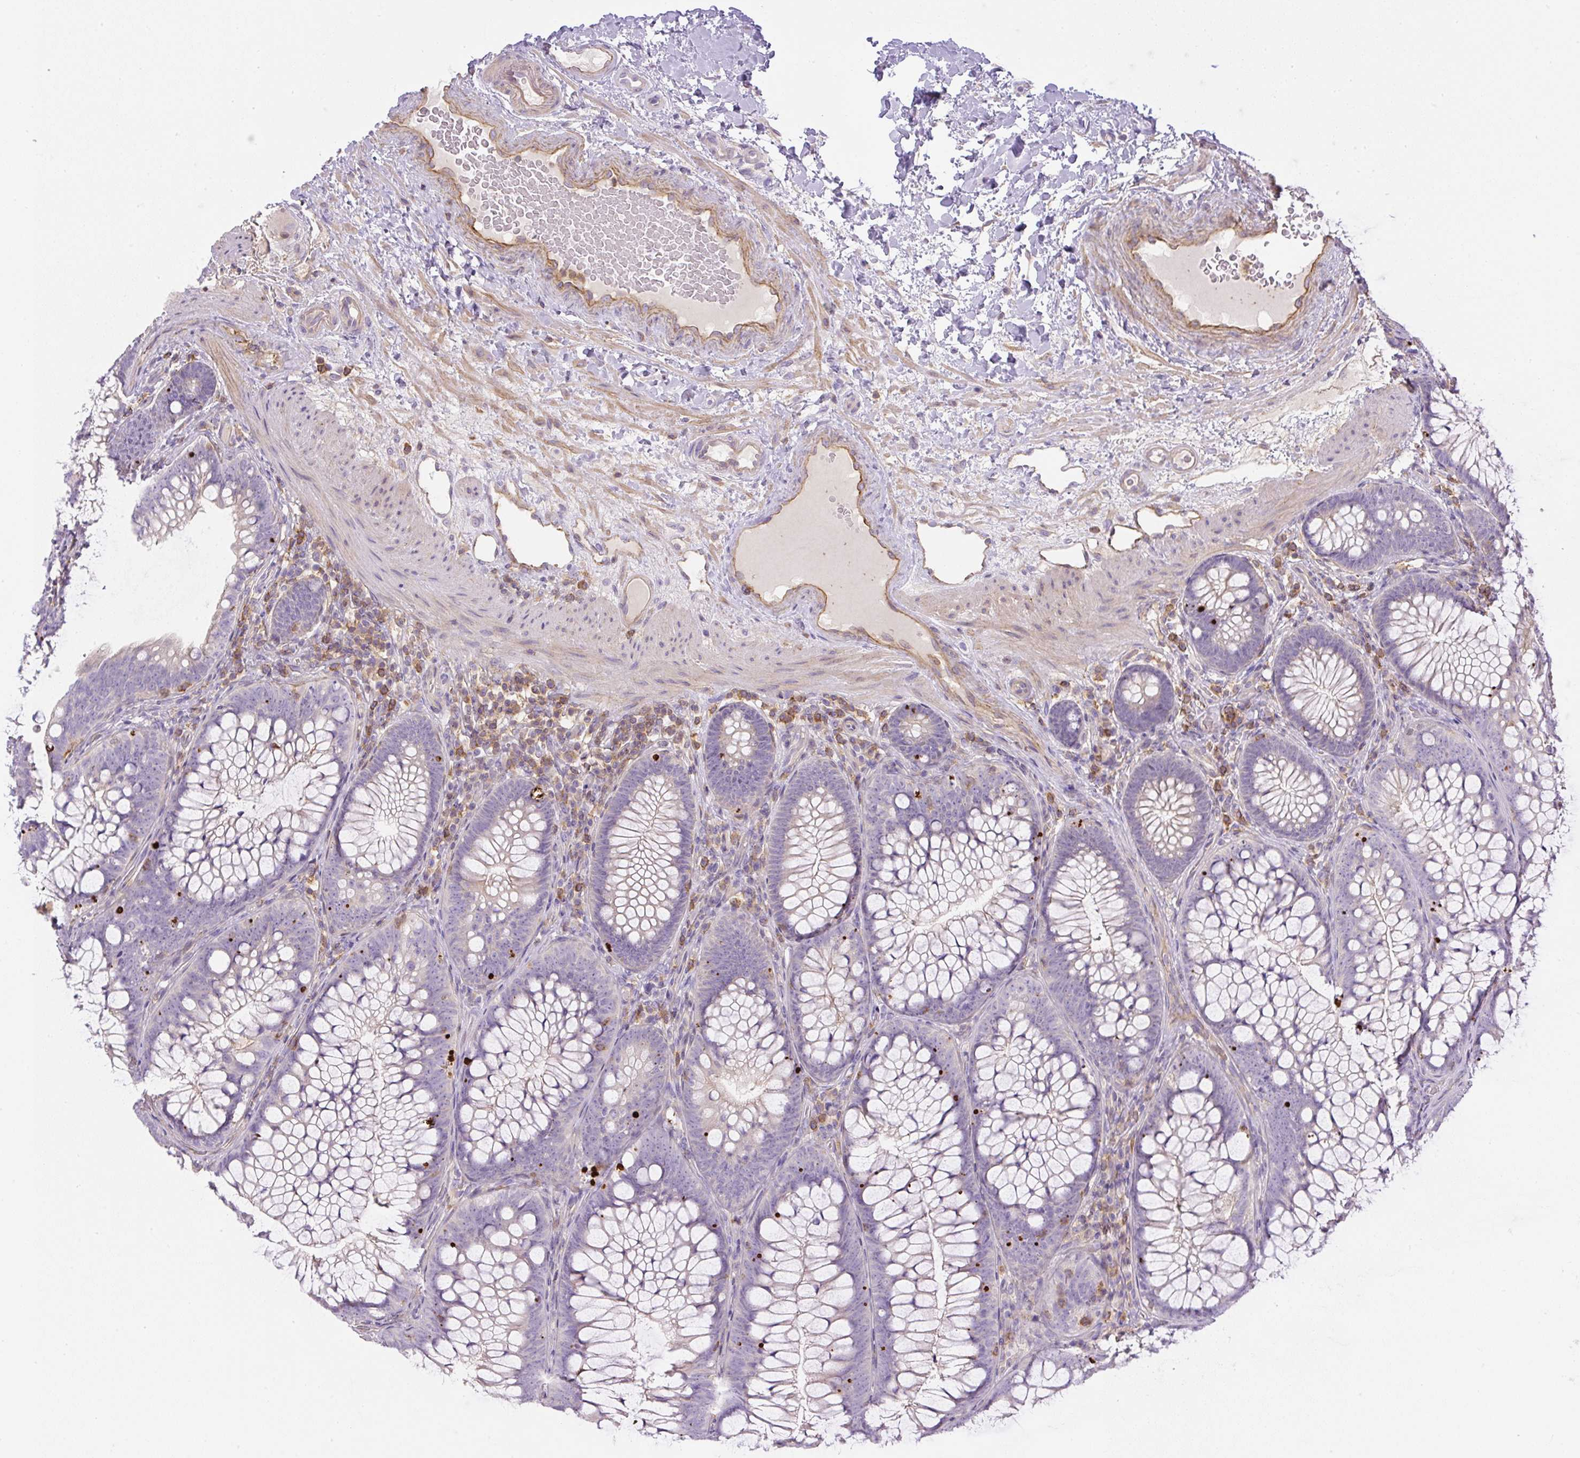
{"staining": {"intensity": "moderate", "quantity": "25%-75%", "location": "cytoplasmic/membranous"}, "tissue": "colon", "cell_type": "Endothelial cells", "image_type": "normal", "snomed": [{"axis": "morphology", "description": "Normal tissue, NOS"}, {"axis": "morphology", "description": "Adenoma, NOS"}, {"axis": "topography", "description": "Soft tissue"}, {"axis": "topography", "description": "Colon"}], "caption": "DAB immunohistochemical staining of normal colon displays moderate cytoplasmic/membranous protein expression in about 25%-75% of endothelial cells.", "gene": "PIP5KL1", "patient": {"sex": "male", "age": 47}}